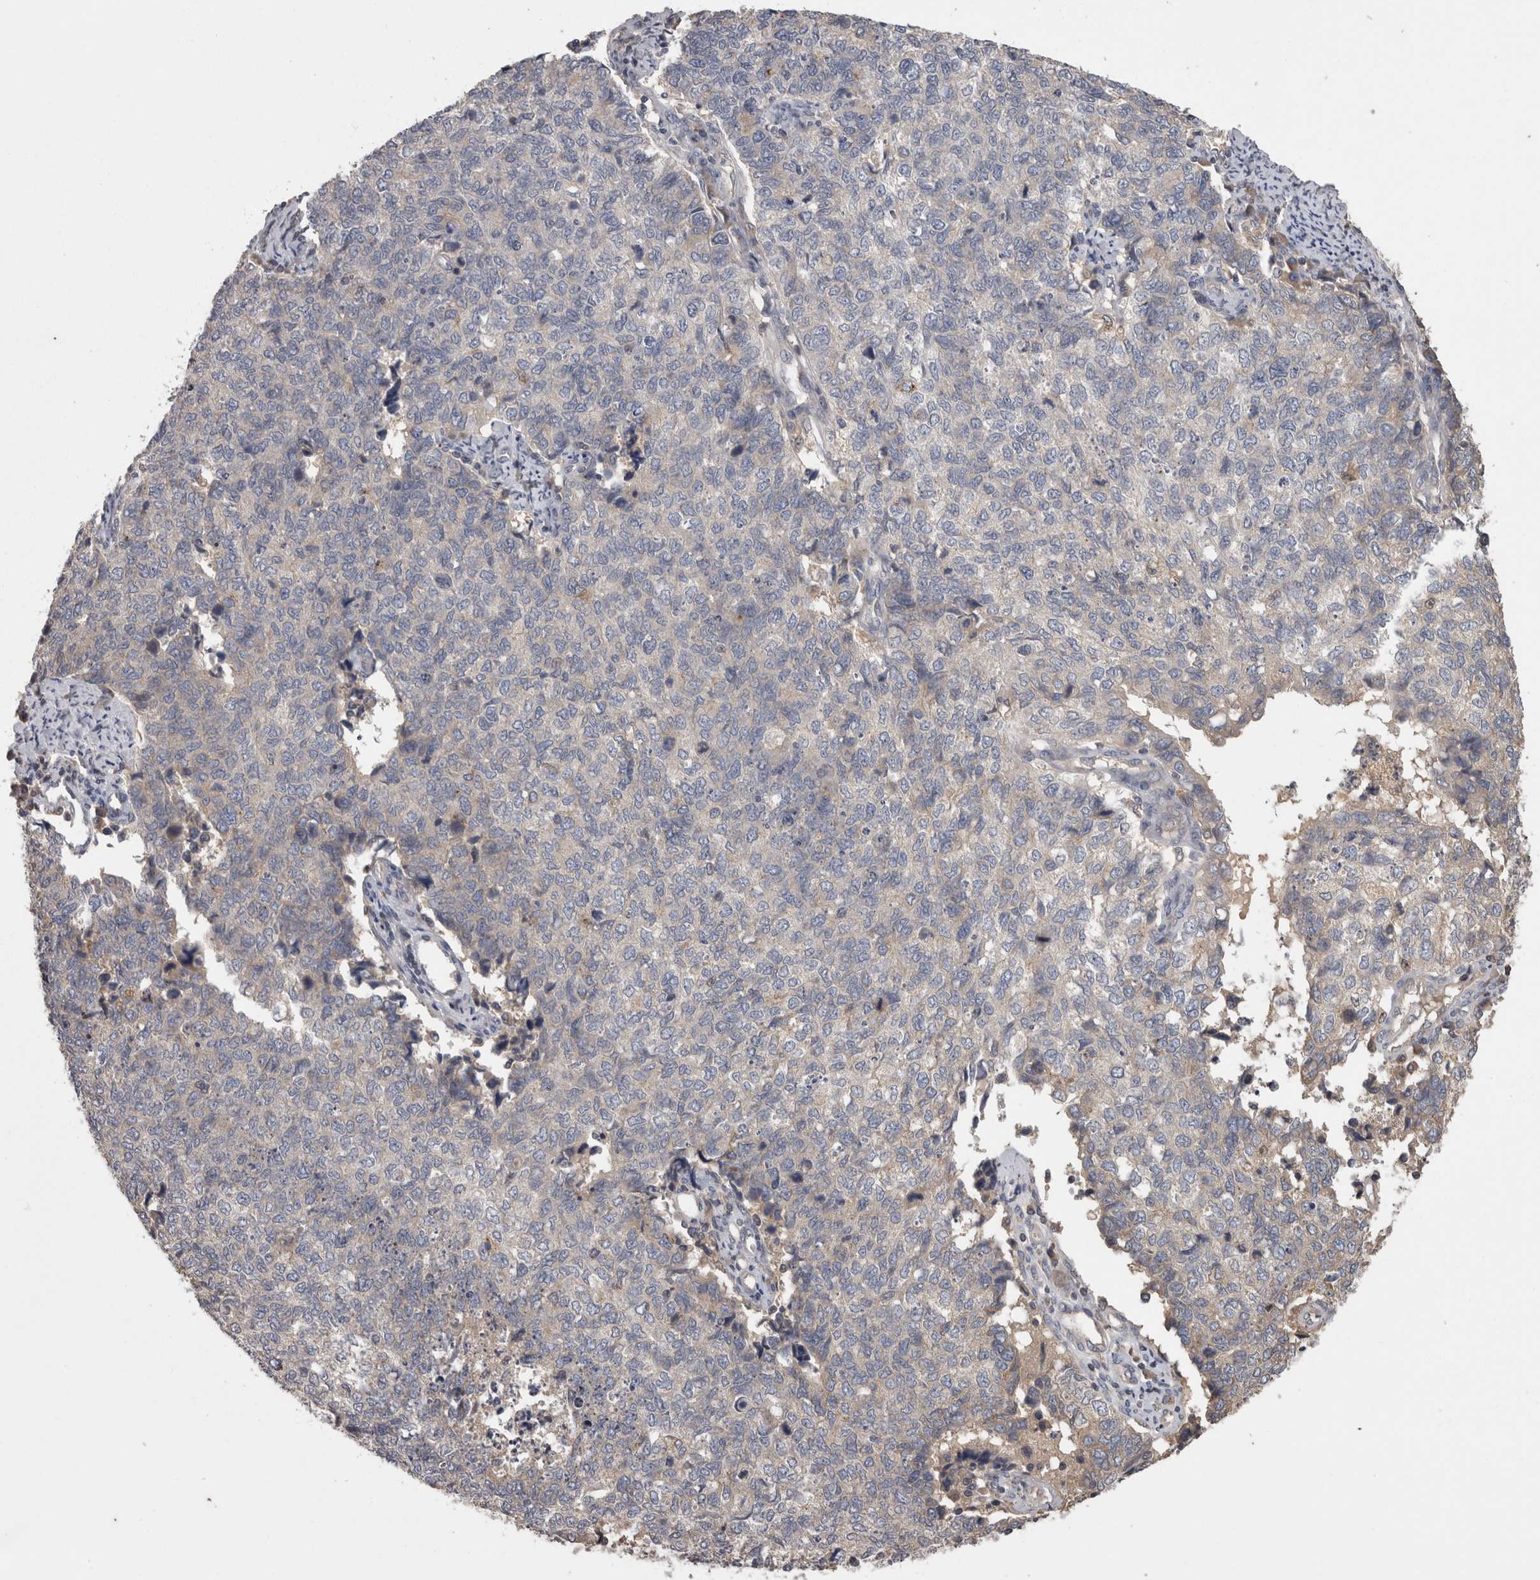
{"staining": {"intensity": "negative", "quantity": "none", "location": "none"}, "tissue": "cervical cancer", "cell_type": "Tumor cells", "image_type": "cancer", "snomed": [{"axis": "morphology", "description": "Squamous cell carcinoma, NOS"}, {"axis": "topography", "description": "Cervix"}], "caption": "DAB immunohistochemical staining of human squamous cell carcinoma (cervical) shows no significant staining in tumor cells.", "gene": "PCM1", "patient": {"sex": "female", "age": 63}}